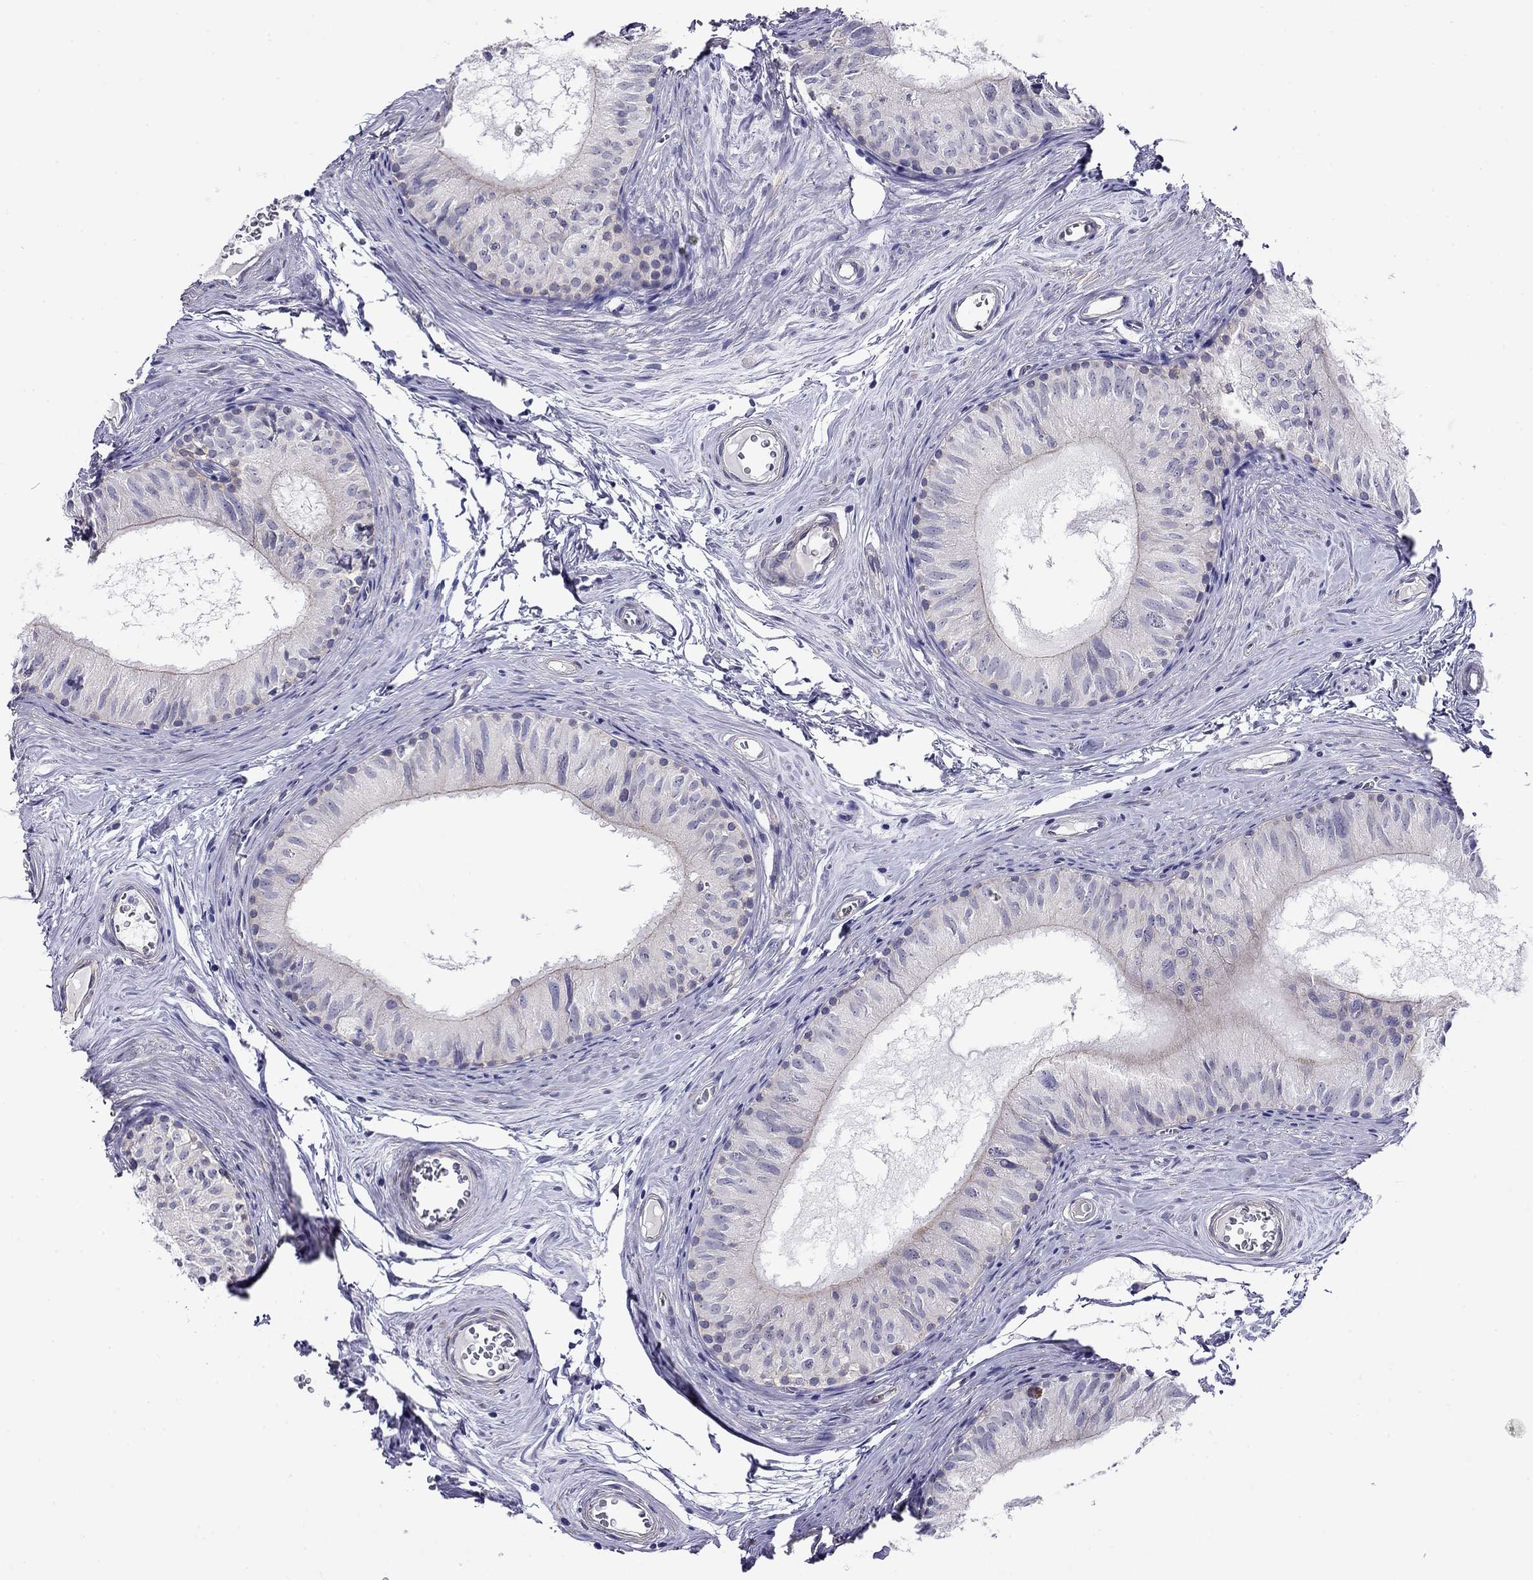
{"staining": {"intensity": "negative", "quantity": "none", "location": "none"}, "tissue": "epididymis", "cell_type": "Glandular cells", "image_type": "normal", "snomed": [{"axis": "morphology", "description": "Normal tissue, NOS"}, {"axis": "topography", "description": "Epididymis"}], "caption": "Photomicrograph shows no significant protein expression in glandular cells of normal epididymis. Brightfield microscopy of immunohistochemistry (IHC) stained with DAB (3,3'-diaminobenzidine) (brown) and hematoxylin (blue), captured at high magnification.", "gene": "MYMX", "patient": {"sex": "male", "age": 52}}